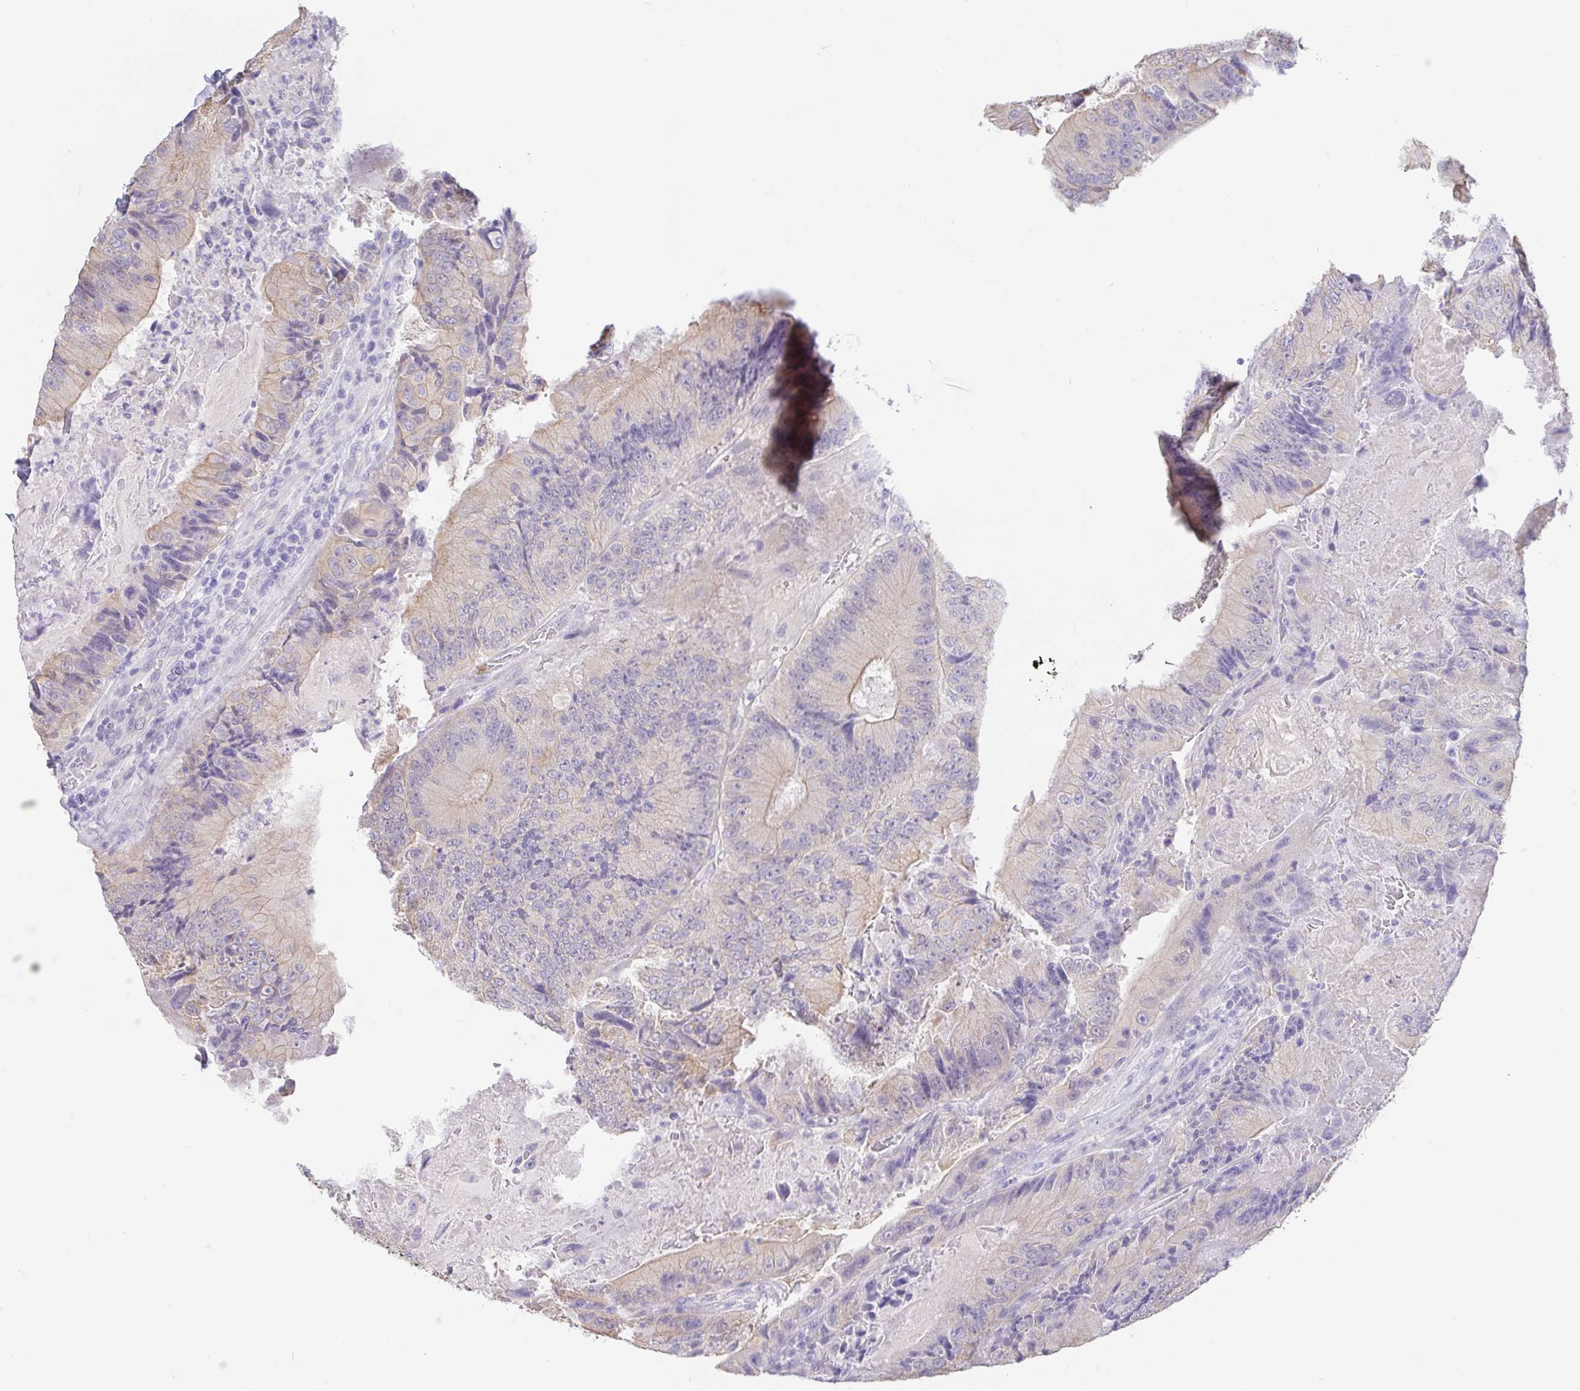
{"staining": {"intensity": "weak", "quantity": "<25%", "location": "cytoplasmic/membranous"}, "tissue": "colorectal cancer", "cell_type": "Tumor cells", "image_type": "cancer", "snomed": [{"axis": "morphology", "description": "Adenocarcinoma, NOS"}, {"axis": "topography", "description": "Colon"}], "caption": "Protein analysis of colorectal cancer (adenocarcinoma) exhibits no significant expression in tumor cells. (DAB immunohistochemistry (IHC) visualized using brightfield microscopy, high magnification).", "gene": "FABP3", "patient": {"sex": "female", "age": 86}}